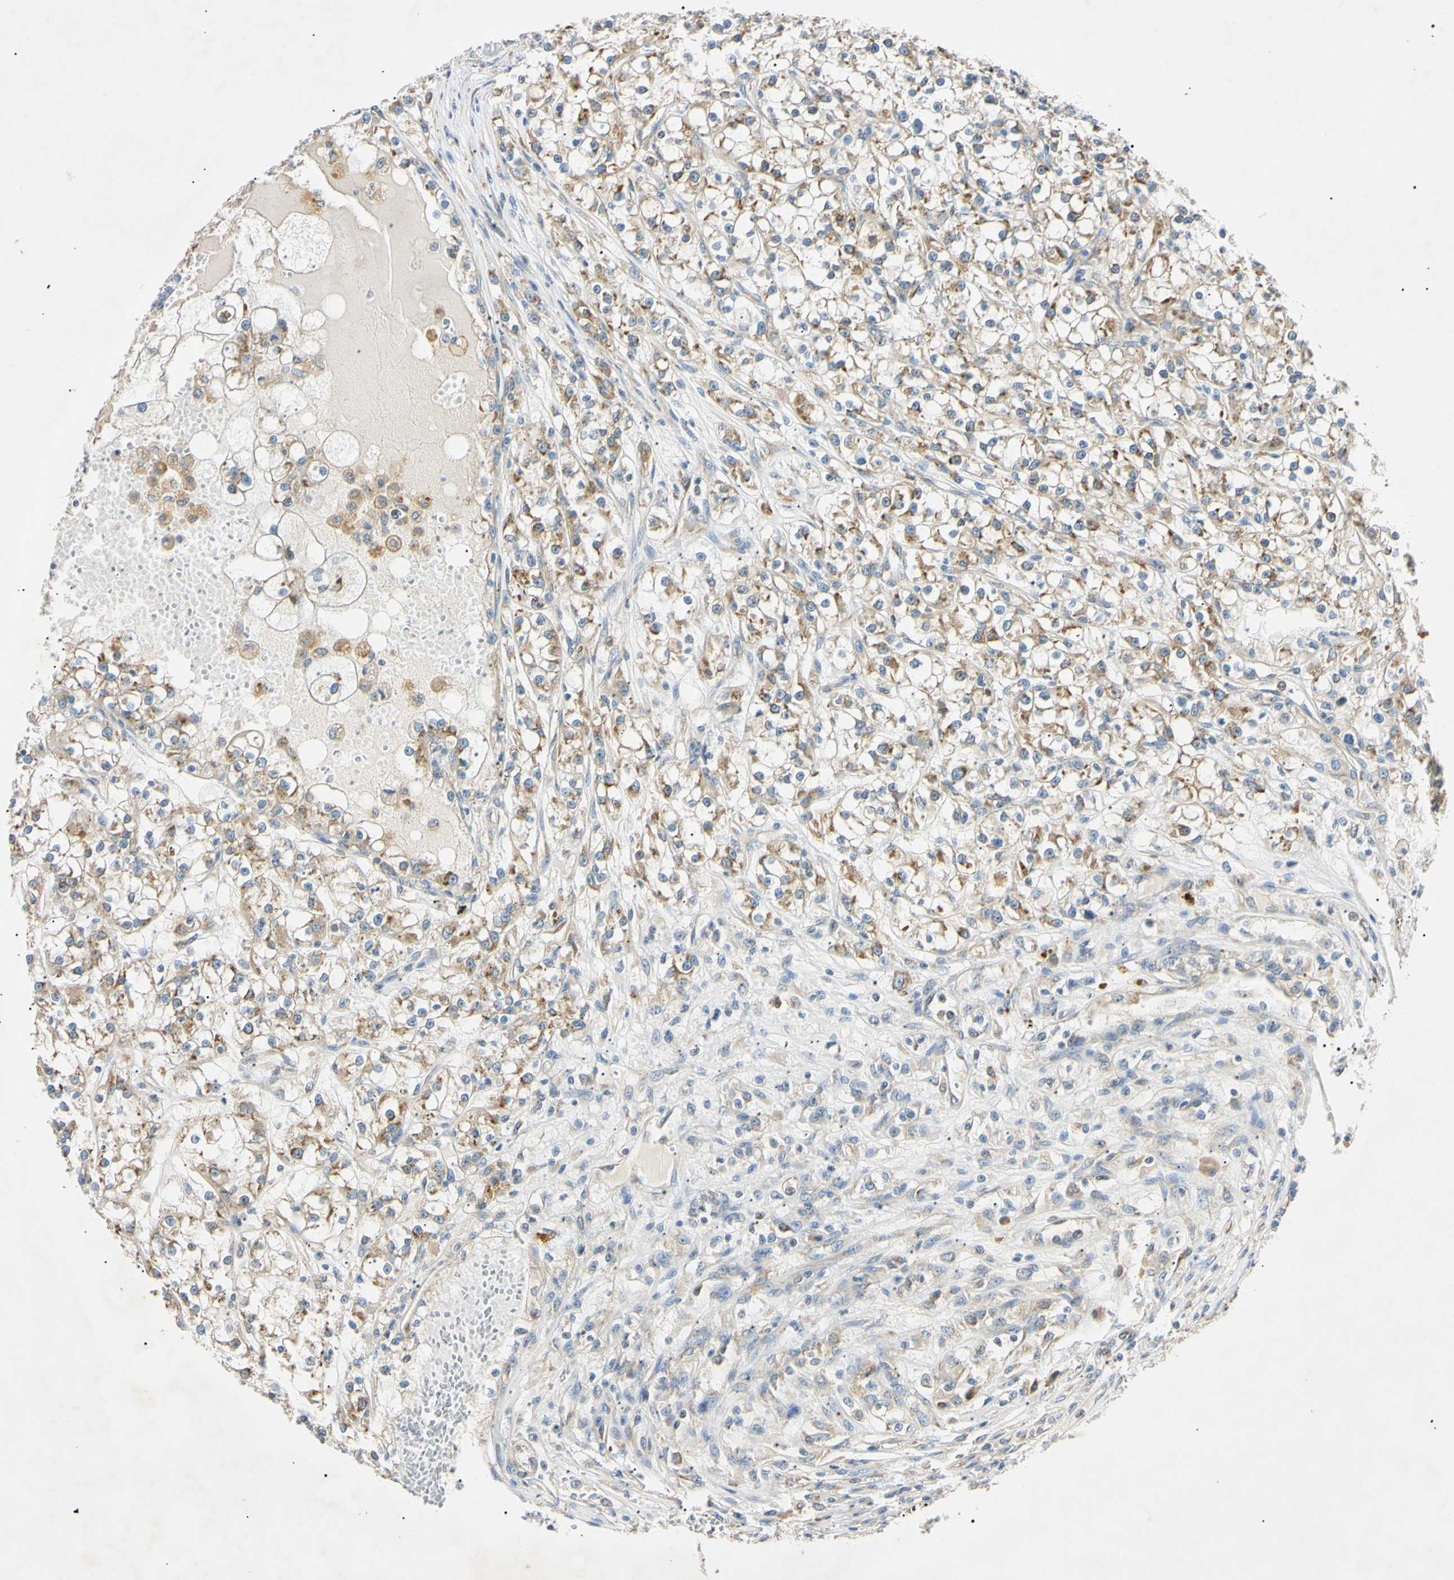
{"staining": {"intensity": "moderate", "quantity": "25%-75%", "location": "cytoplasmic/membranous"}, "tissue": "renal cancer", "cell_type": "Tumor cells", "image_type": "cancer", "snomed": [{"axis": "morphology", "description": "Adenocarcinoma, NOS"}, {"axis": "topography", "description": "Kidney"}], "caption": "A photomicrograph of human renal cancer (adenocarcinoma) stained for a protein exhibits moderate cytoplasmic/membranous brown staining in tumor cells.", "gene": "DNAJB12", "patient": {"sex": "female", "age": 52}}